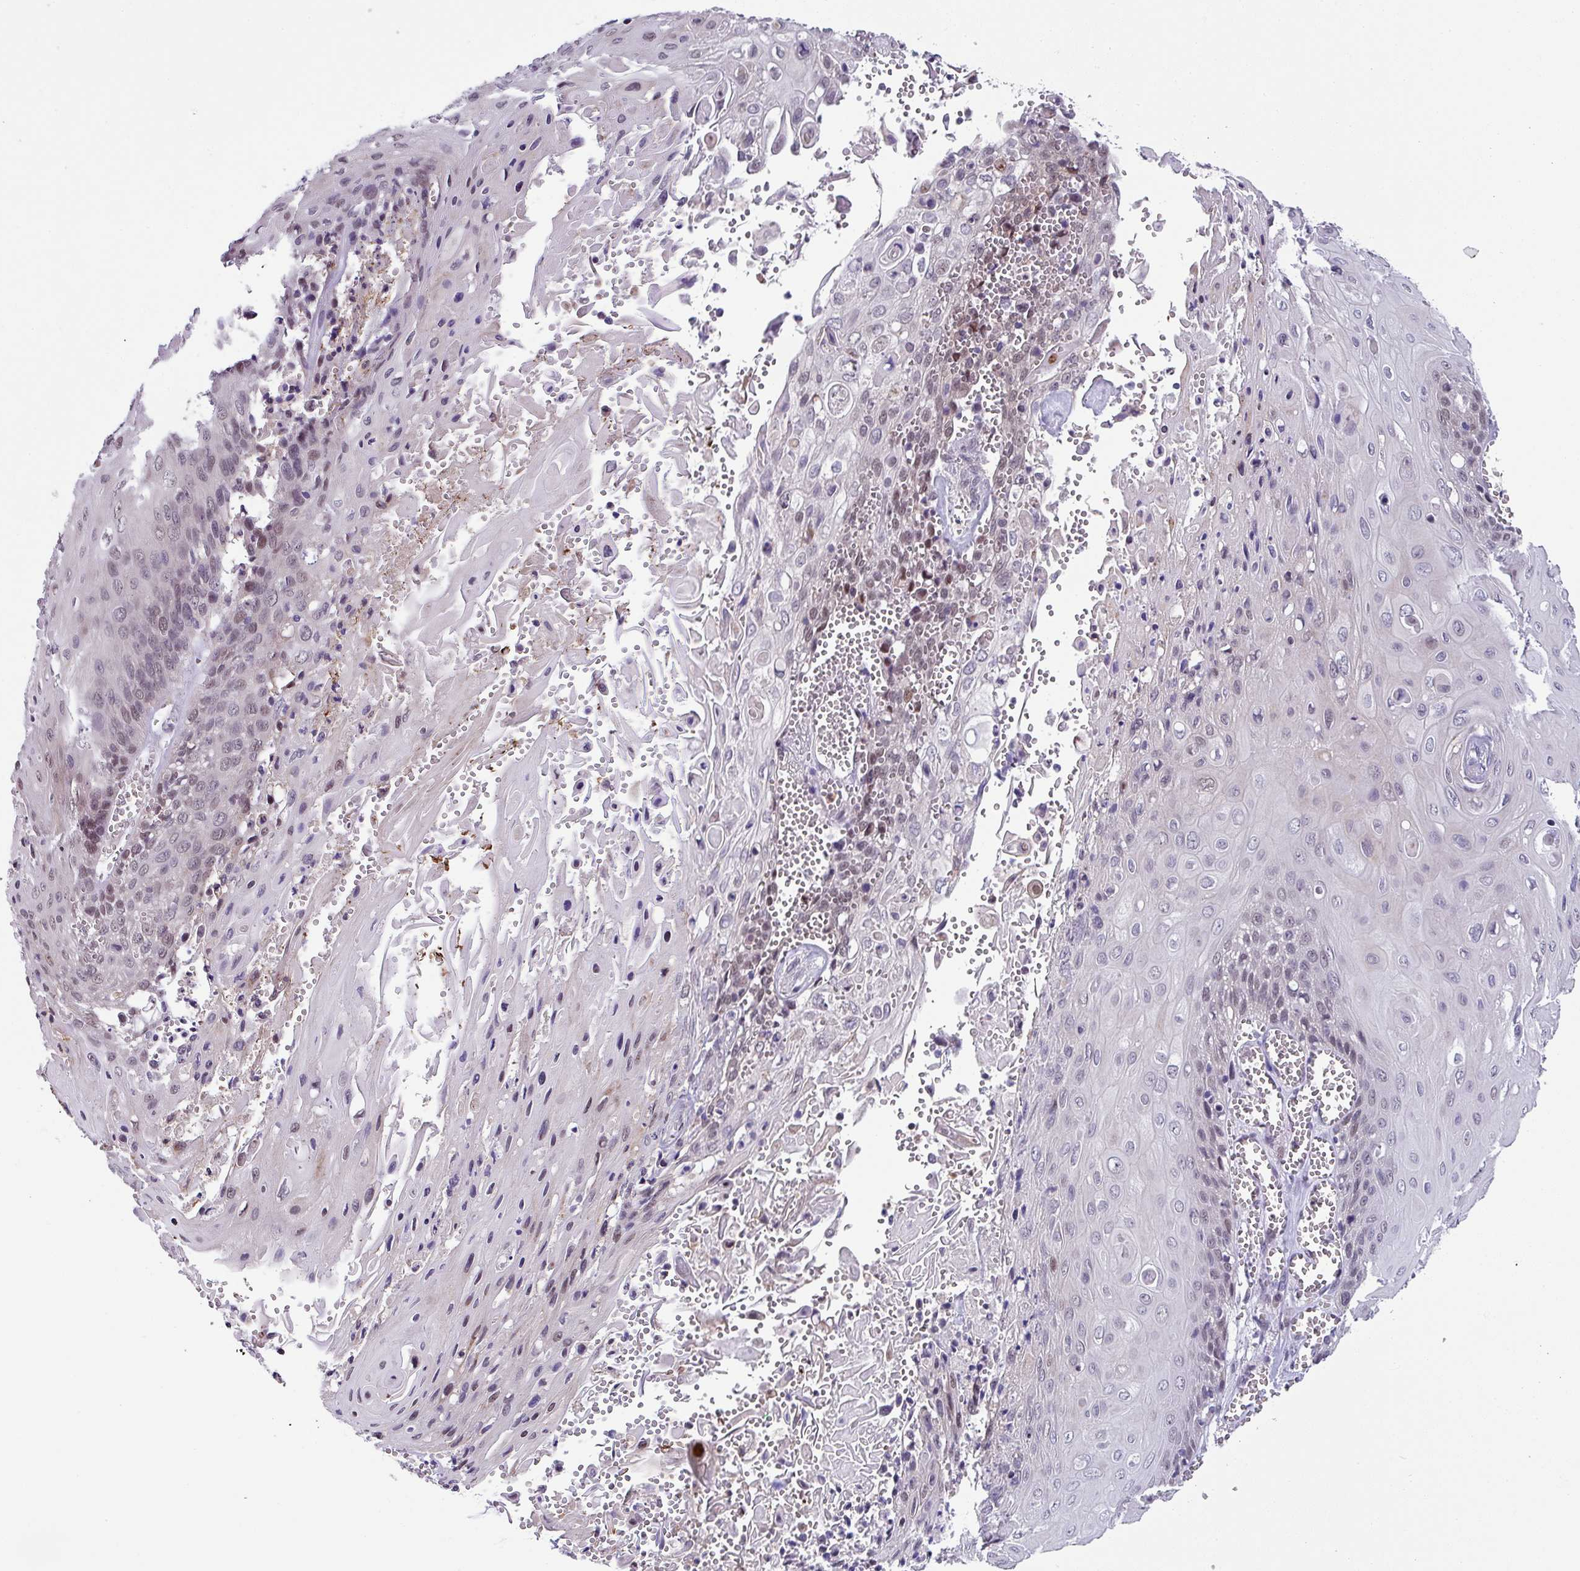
{"staining": {"intensity": "weak", "quantity": "25%-75%", "location": "nuclear"}, "tissue": "cervical cancer", "cell_type": "Tumor cells", "image_type": "cancer", "snomed": [{"axis": "morphology", "description": "Squamous cell carcinoma, NOS"}, {"axis": "topography", "description": "Cervix"}], "caption": "This histopathology image exhibits immunohistochemistry (IHC) staining of human cervical cancer, with low weak nuclear expression in approximately 25%-75% of tumor cells.", "gene": "ZFP3", "patient": {"sex": "female", "age": 39}}